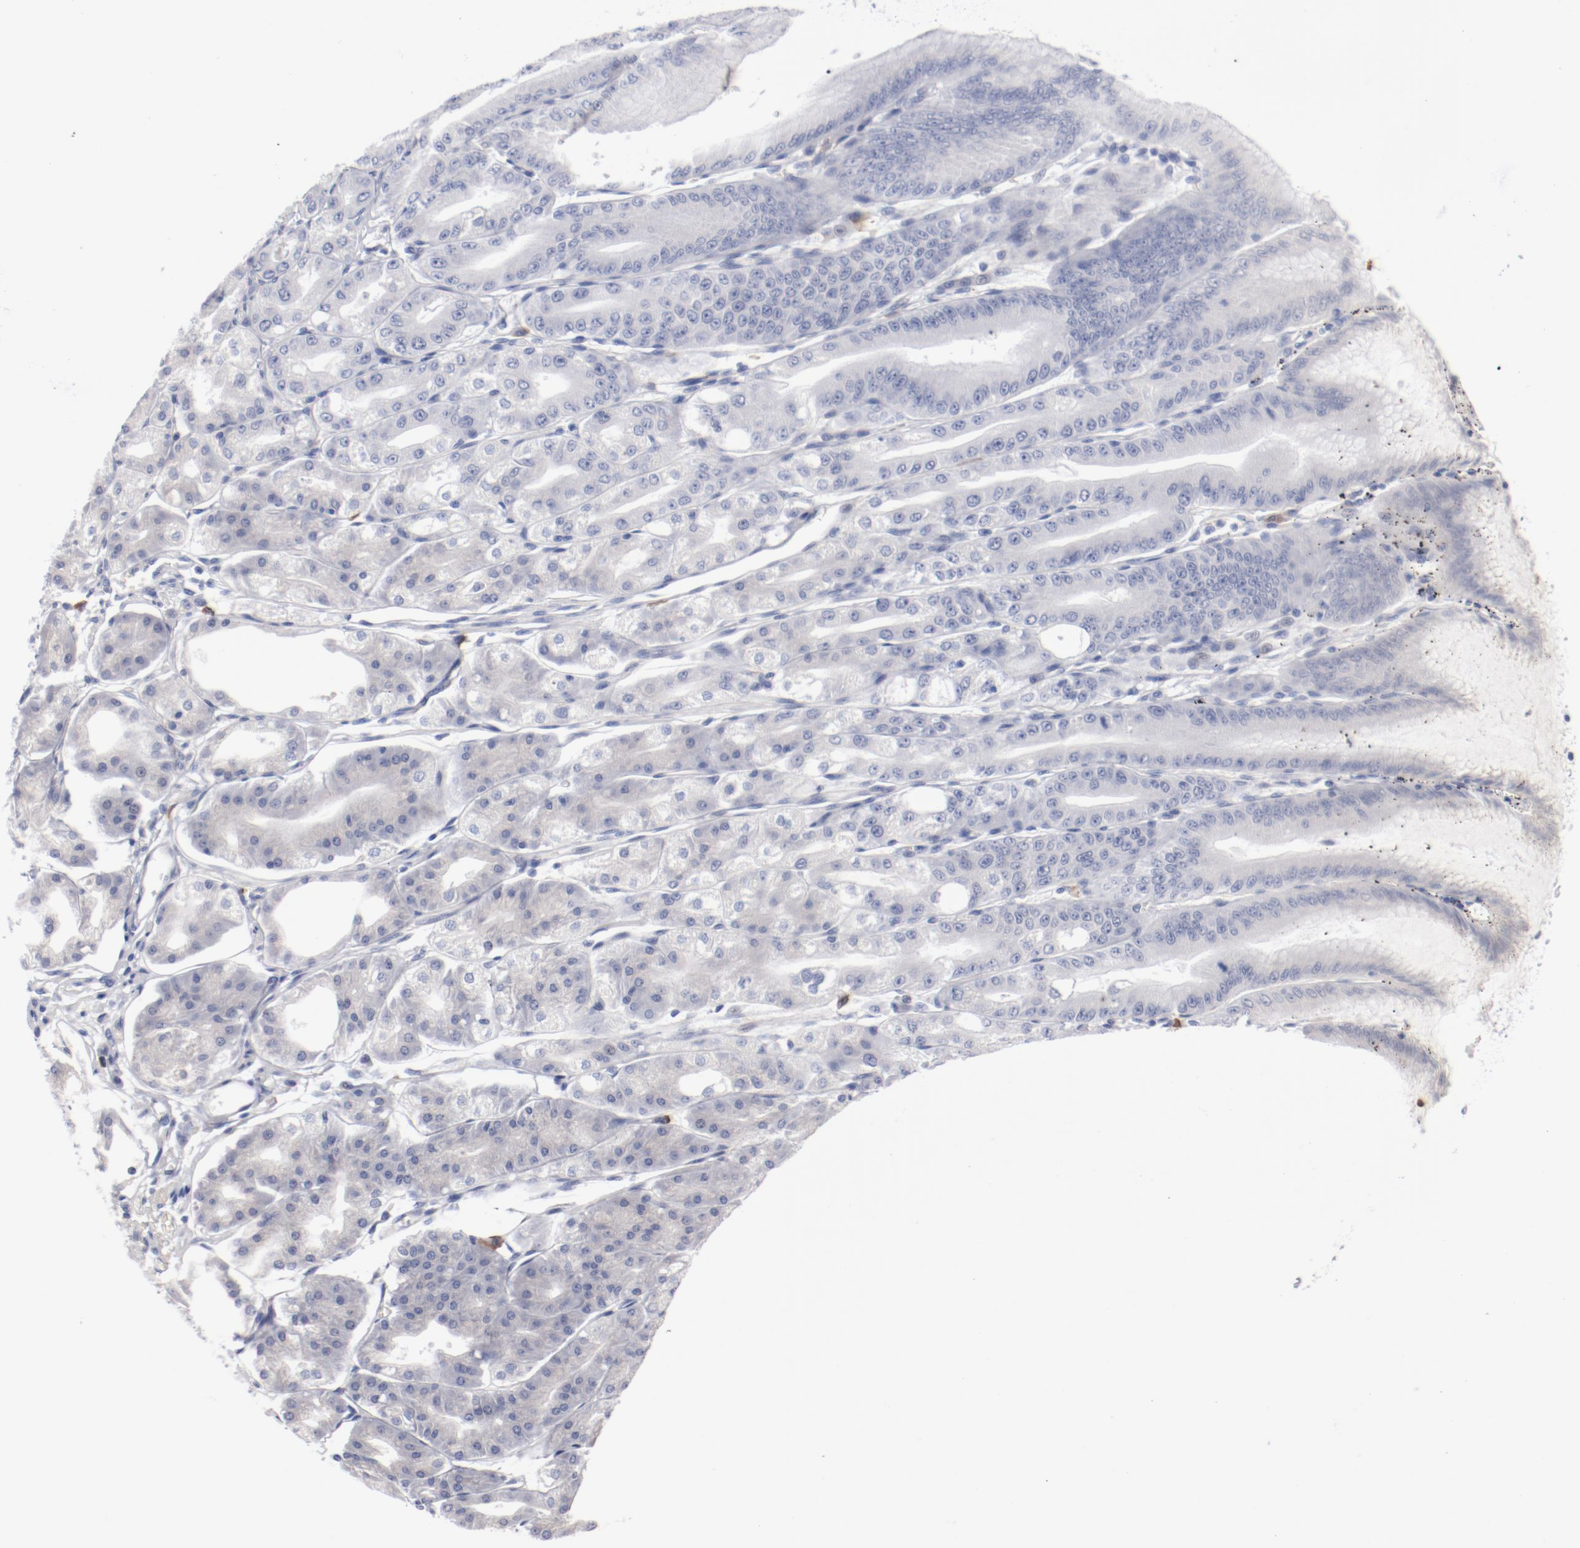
{"staining": {"intensity": "negative", "quantity": "none", "location": "none"}, "tissue": "stomach", "cell_type": "Glandular cells", "image_type": "normal", "snomed": [{"axis": "morphology", "description": "Normal tissue, NOS"}, {"axis": "topography", "description": "Stomach, lower"}], "caption": "Protein analysis of normal stomach demonstrates no significant positivity in glandular cells.", "gene": "KCNK13", "patient": {"sex": "male", "age": 71}}